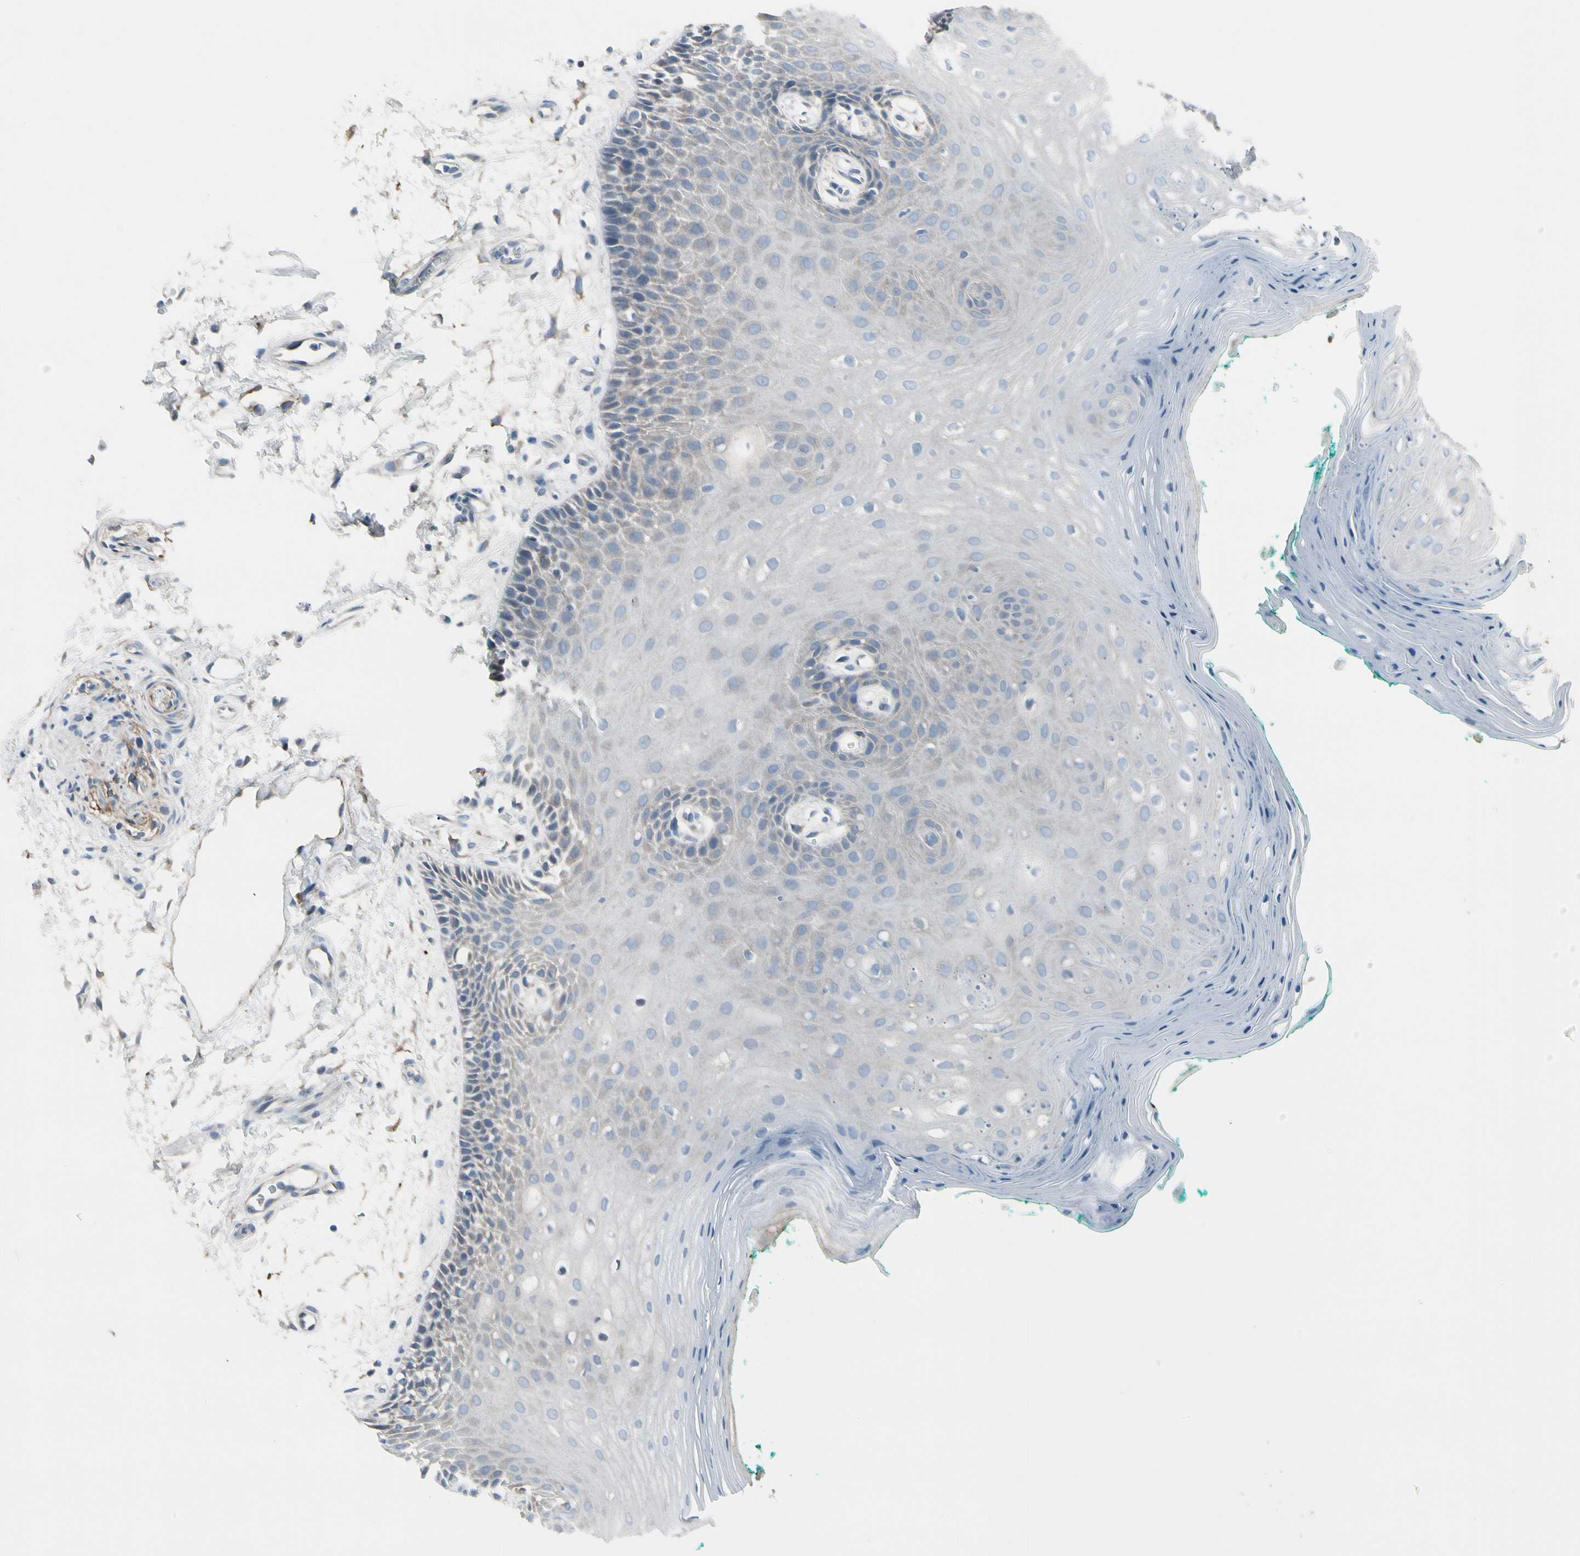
{"staining": {"intensity": "negative", "quantity": "none", "location": "none"}, "tissue": "oral mucosa", "cell_type": "Squamous epithelial cells", "image_type": "normal", "snomed": [{"axis": "morphology", "description": "Normal tissue, NOS"}, {"axis": "topography", "description": "Skeletal muscle"}, {"axis": "topography", "description": "Oral tissue"}, {"axis": "topography", "description": "Peripheral nerve tissue"}], "caption": "This photomicrograph is of normal oral mucosa stained with IHC to label a protein in brown with the nuclei are counter-stained blue. There is no expression in squamous epithelial cells.", "gene": "PIGR", "patient": {"sex": "female", "age": 84}}